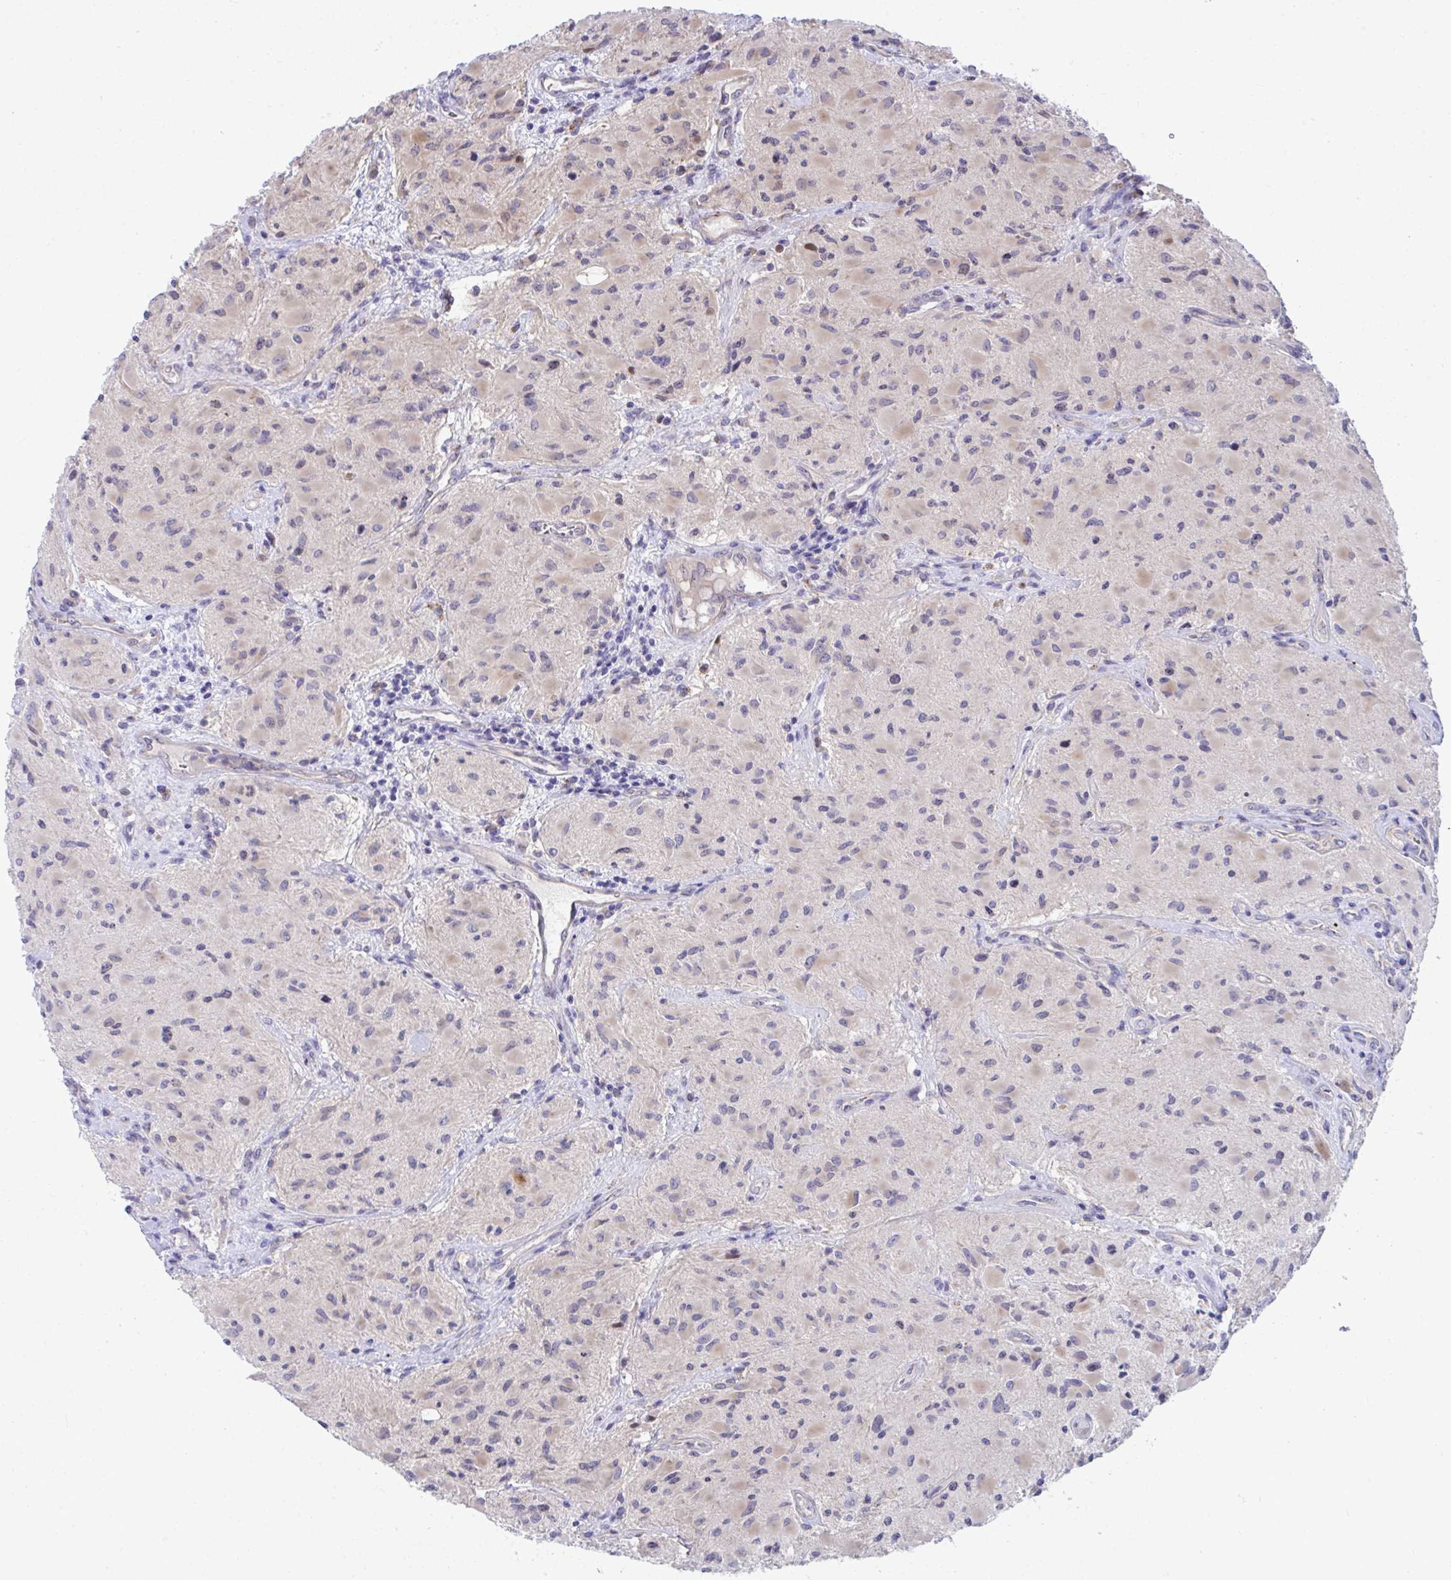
{"staining": {"intensity": "weak", "quantity": "<25%", "location": "cytoplasmic/membranous"}, "tissue": "glioma", "cell_type": "Tumor cells", "image_type": "cancer", "snomed": [{"axis": "morphology", "description": "Glioma, malignant, High grade"}, {"axis": "topography", "description": "Brain"}], "caption": "Human glioma stained for a protein using immunohistochemistry displays no positivity in tumor cells.", "gene": "CENPQ", "patient": {"sex": "female", "age": 65}}